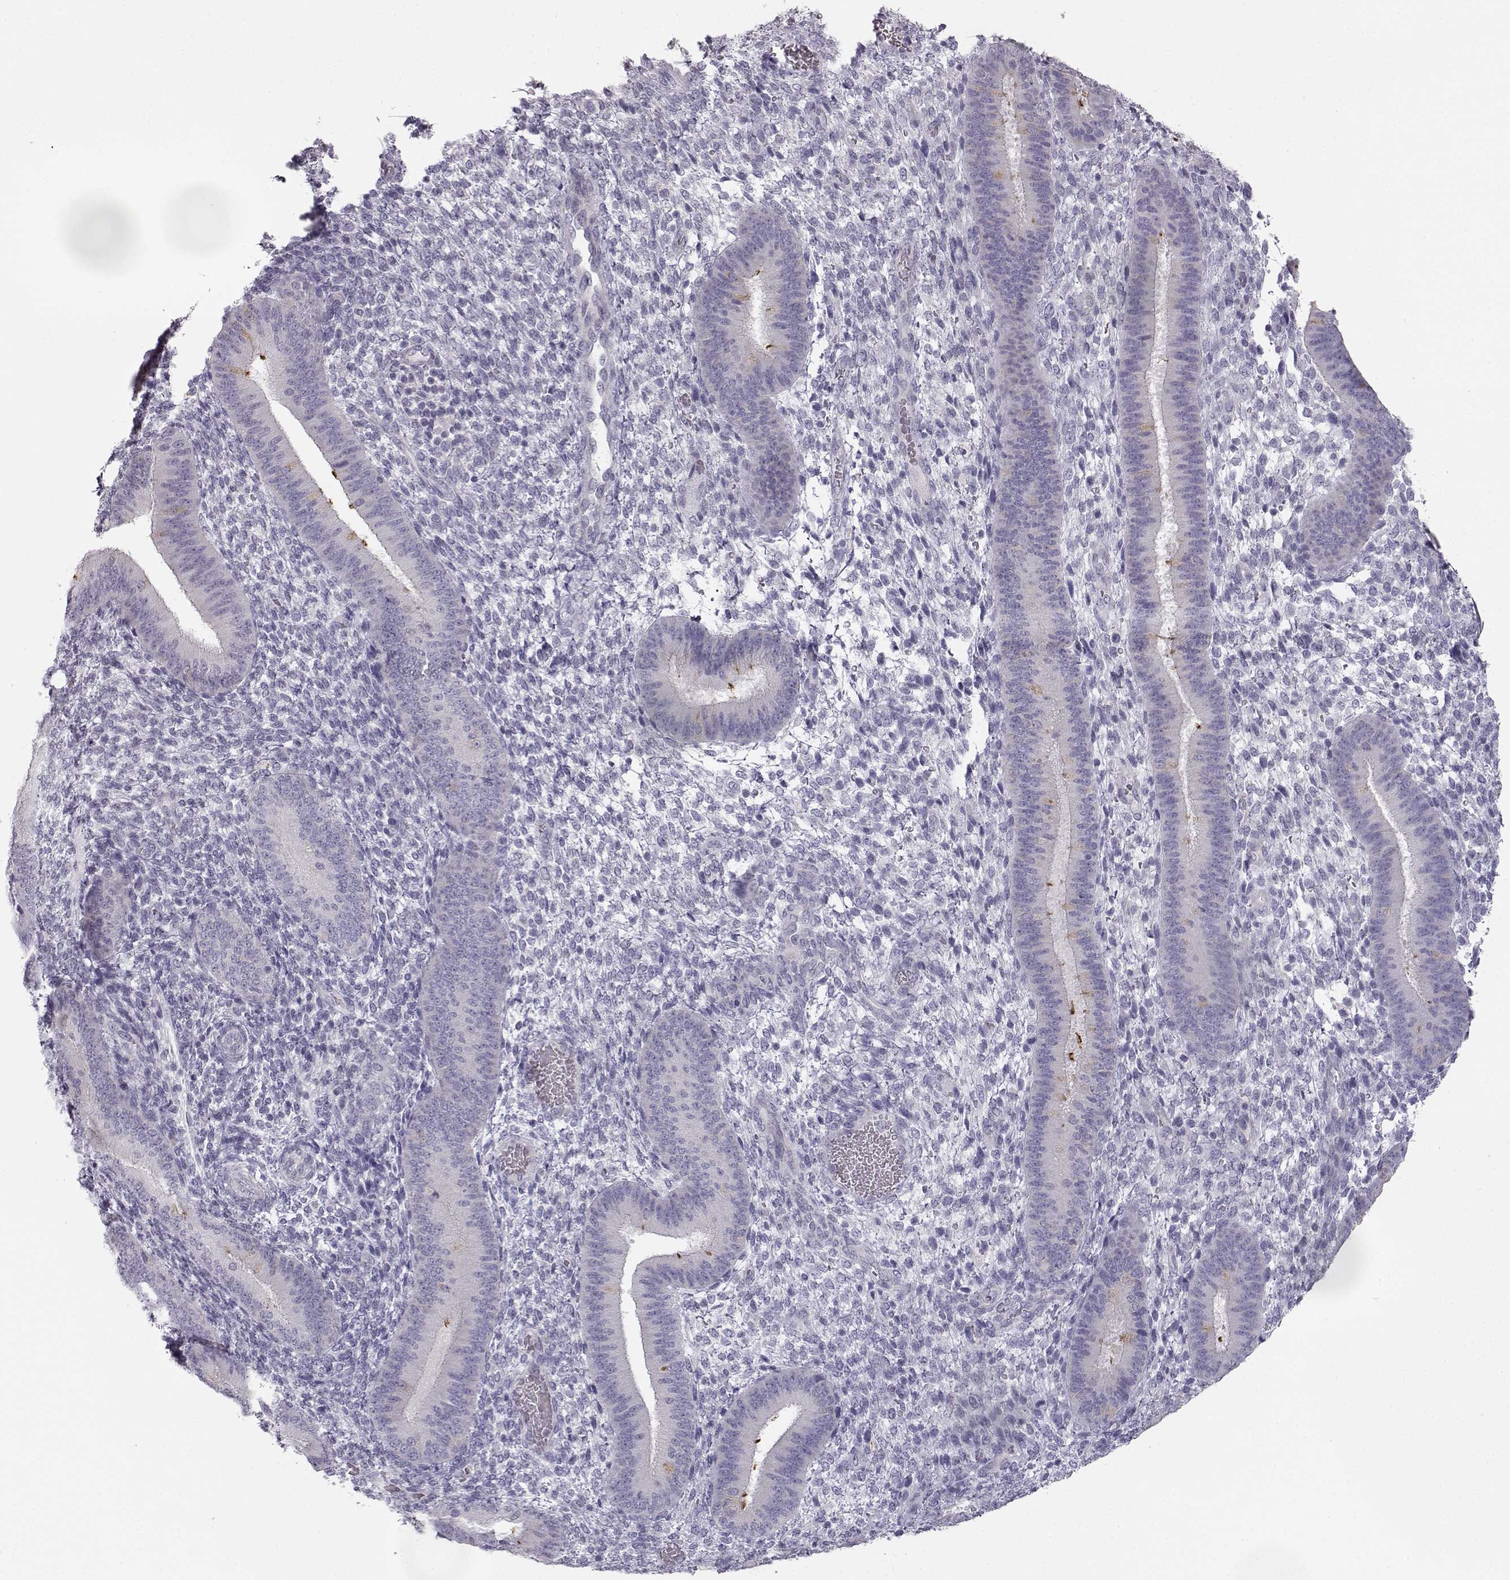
{"staining": {"intensity": "negative", "quantity": "none", "location": "none"}, "tissue": "endometrium", "cell_type": "Cells in endometrial stroma", "image_type": "normal", "snomed": [{"axis": "morphology", "description": "Normal tissue, NOS"}, {"axis": "topography", "description": "Endometrium"}], "caption": "A photomicrograph of human endometrium is negative for staining in cells in endometrial stroma. (Immunohistochemistry, brightfield microscopy, high magnification).", "gene": "MYCBPAP", "patient": {"sex": "female", "age": 39}}